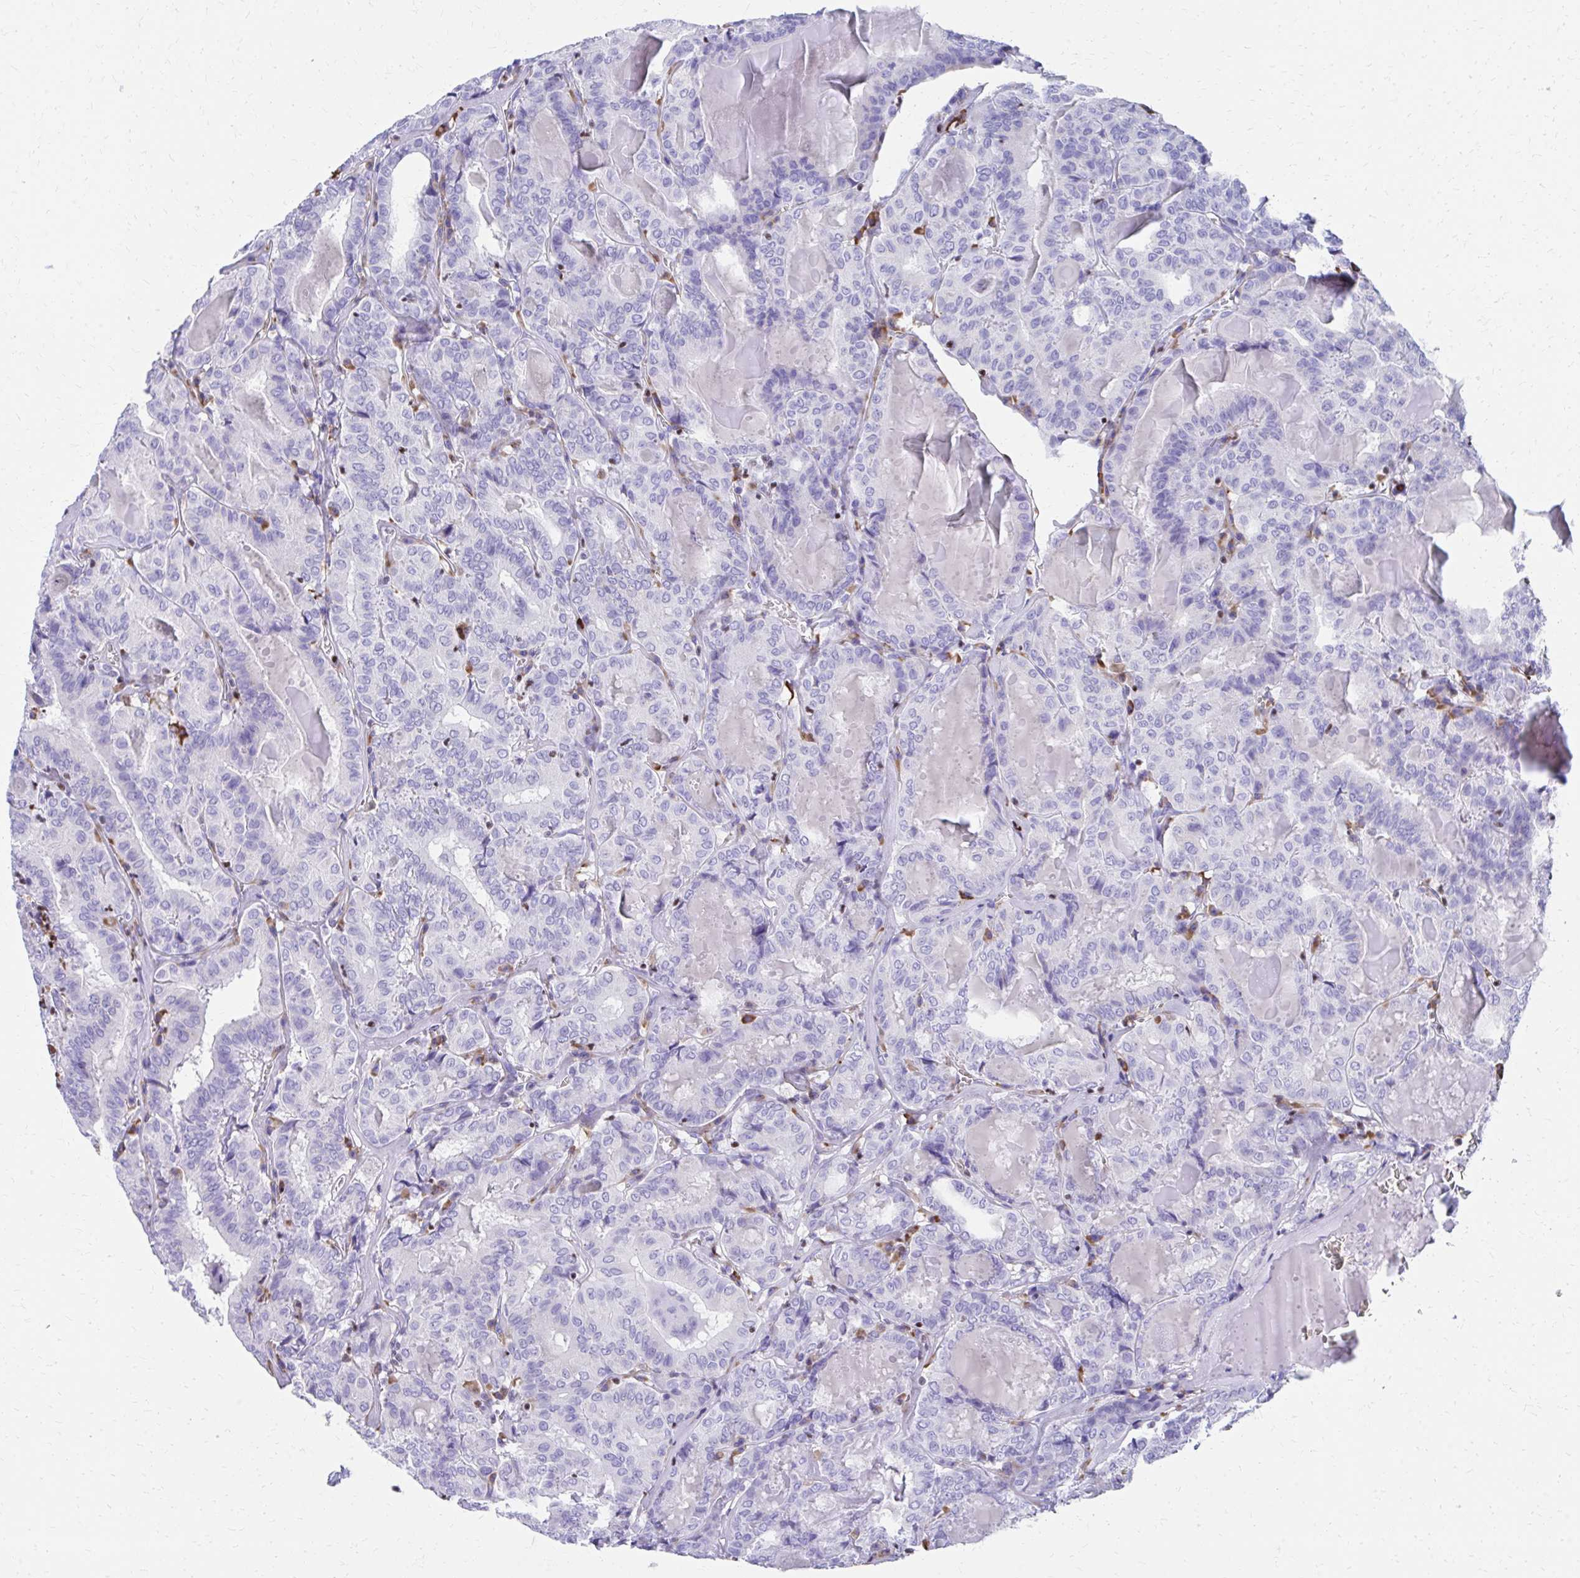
{"staining": {"intensity": "negative", "quantity": "none", "location": "none"}, "tissue": "thyroid cancer", "cell_type": "Tumor cells", "image_type": "cancer", "snomed": [{"axis": "morphology", "description": "Papillary adenocarcinoma, NOS"}, {"axis": "topography", "description": "Thyroid gland"}], "caption": "The immunohistochemistry histopathology image has no significant staining in tumor cells of thyroid cancer tissue. (Immunohistochemistry, brightfield microscopy, high magnification).", "gene": "RUNX3", "patient": {"sex": "female", "age": 72}}